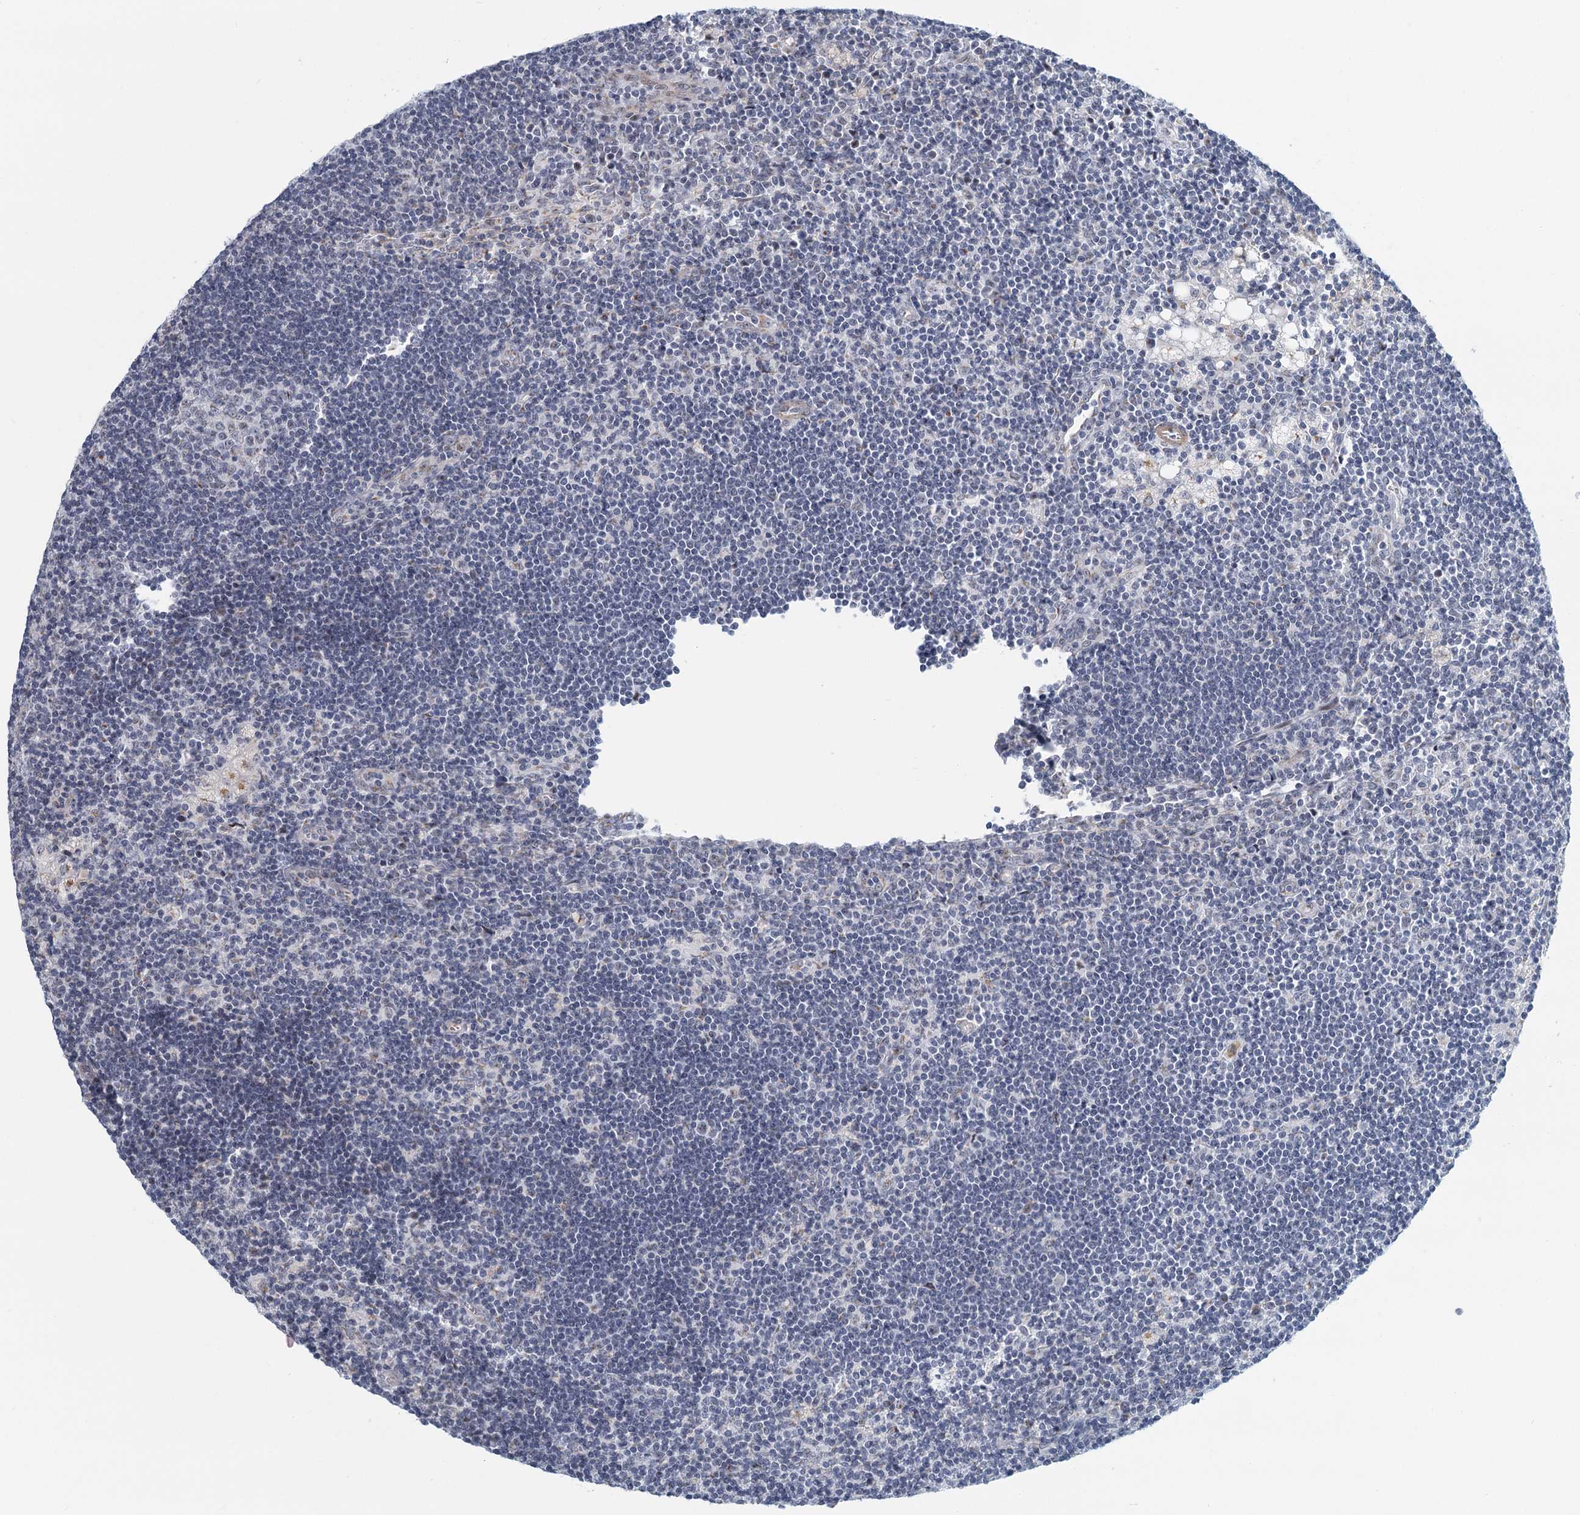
{"staining": {"intensity": "negative", "quantity": "none", "location": "none"}, "tissue": "lymph node", "cell_type": "Germinal center cells", "image_type": "normal", "snomed": [{"axis": "morphology", "description": "Normal tissue, NOS"}, {"axis": "topography", "description": "Lymph node"}], "caption": "Histopathology image shows no protein positivity in germinal center cells of benign lymph node. (DAB (3,3'-diaminobenzidine) immunohistochemistry, high magnification).", "gene": "ZNF527", "patient": {"sex": "male", "age": 24}}